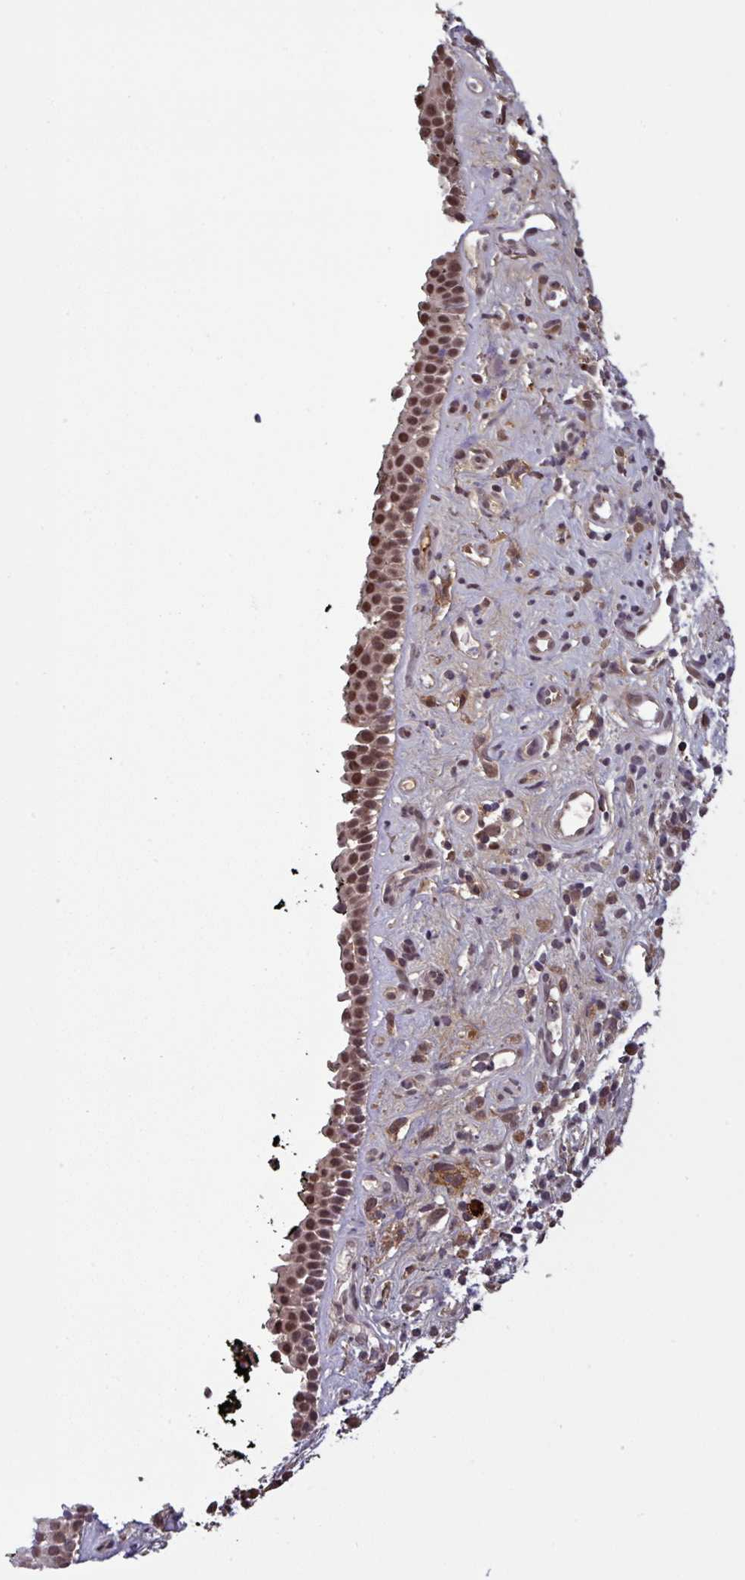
{"staining": {"intensity": "moderate", "quantity": ">75%", "location": "nuclear"}, "tissue": "nasopharynx", "cell_type": "Respiratory epithelial cells", "image_type": "normal", "snomed": [{"axis": "morphology", "description": "Normal tissue, NOS"}, {"axis": "morphology", "description": "Squamous cell carcinoma, NOS"}, {"axis": "topography", "description": "Nasopharynx"}, {"axis": "topography", "description": "Head-Neck"}], "caption": "The image displays staining of unremarkable nasopharynx, revealing moderate nuclear protein positivity (brown color) within respiratory epithelial cells.", "gene": "NOB1", "patient": {"sex": "male", "age": 85}}